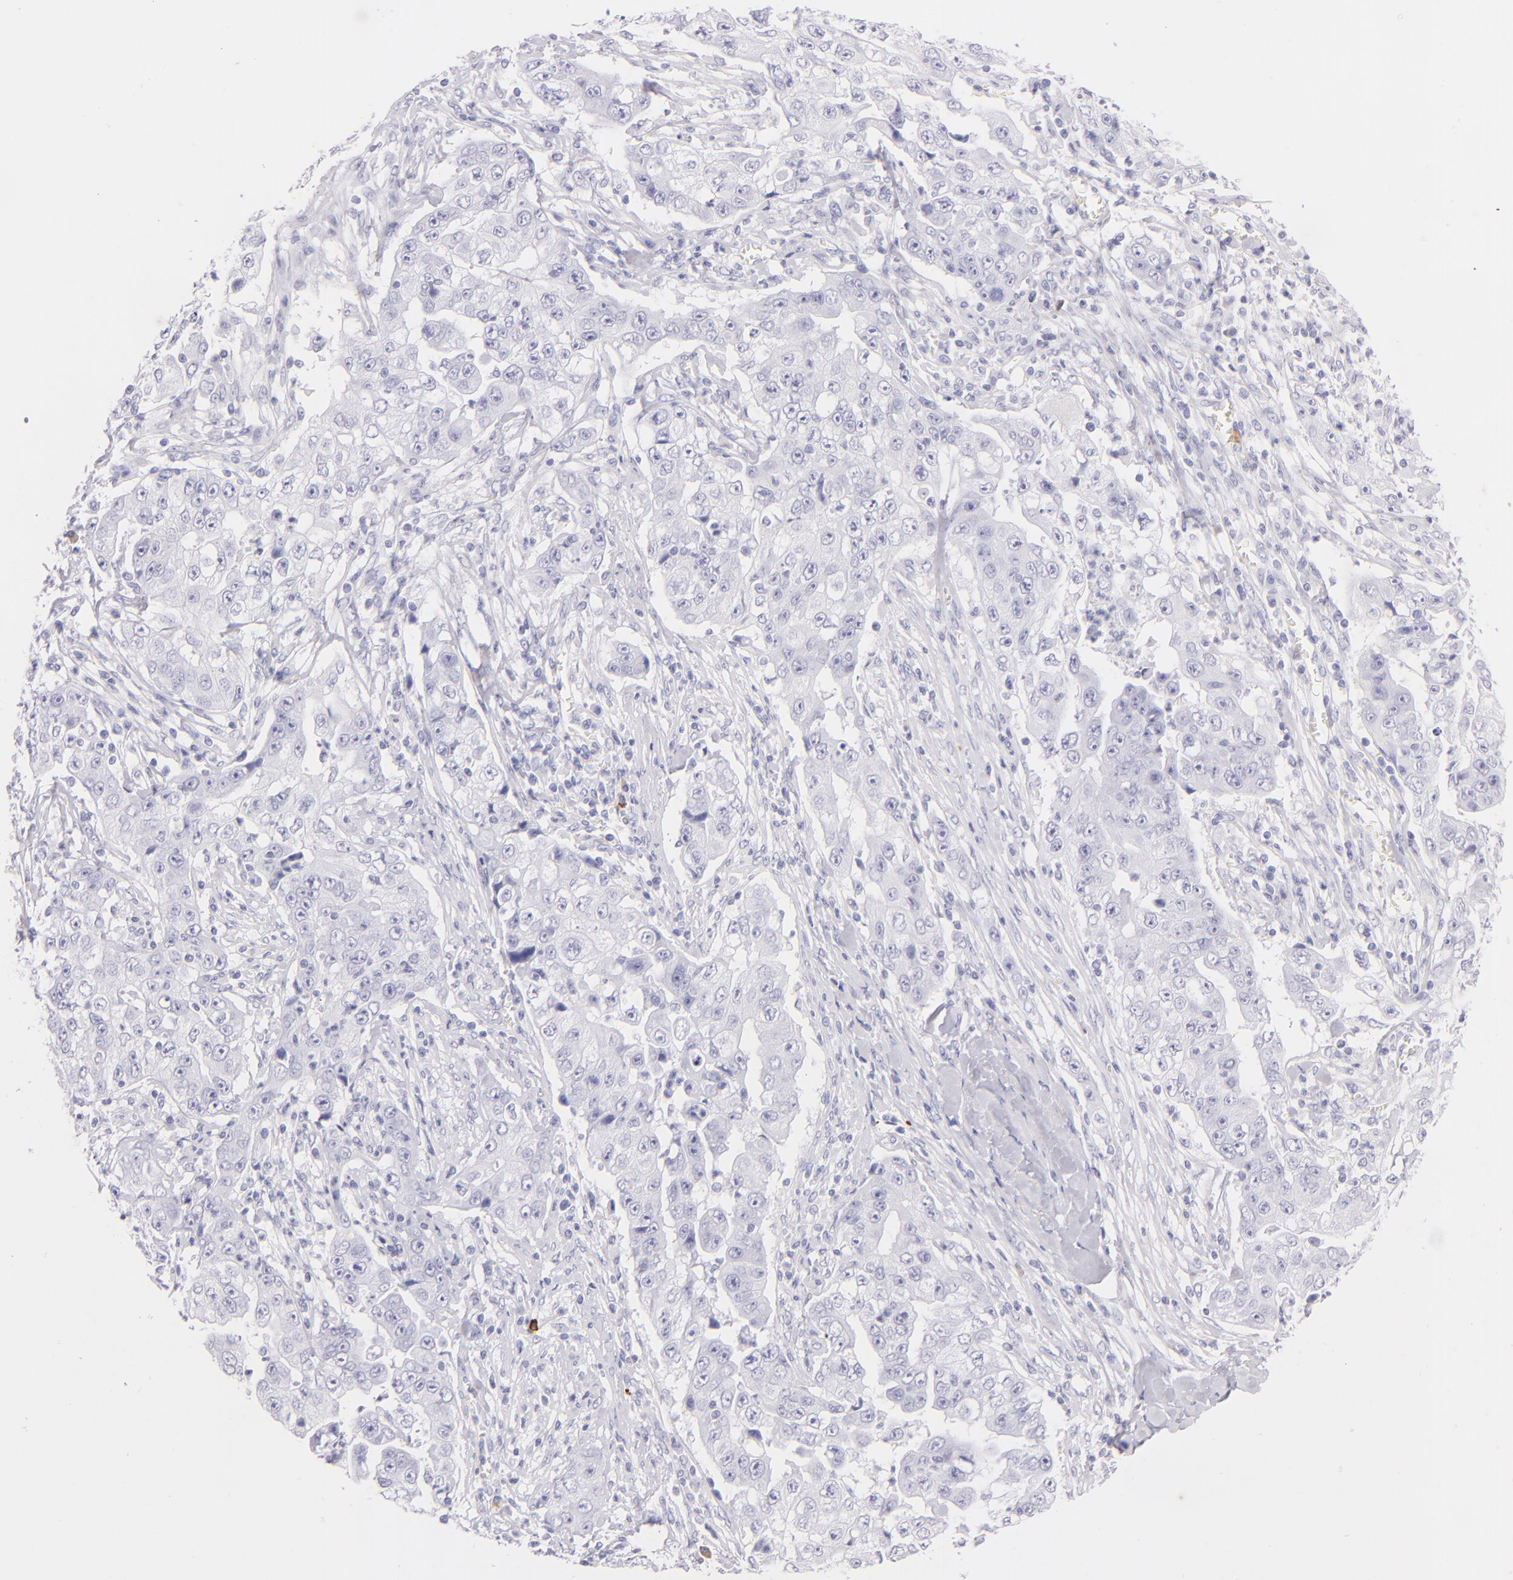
{"staining": {"intensity": "negative", "quantity": "none", "location": "none"}, "tissue": "lung cancer", "cell_type": "Tumor cells", "image_type": "cancer", "snomed": [{"axis": "morphology", "description": "Squamous cell carcinoma, NOS"}, {"axis": "topography", "description": "Lung"}], "caption": "The immunohistochemistry photomicrograph has no significant positivity in tumor cells of lung cancer (squamous cell carcinoma) tissue.", "gene": "SDC1", "patient": {"sex": "male", "age": 64}}